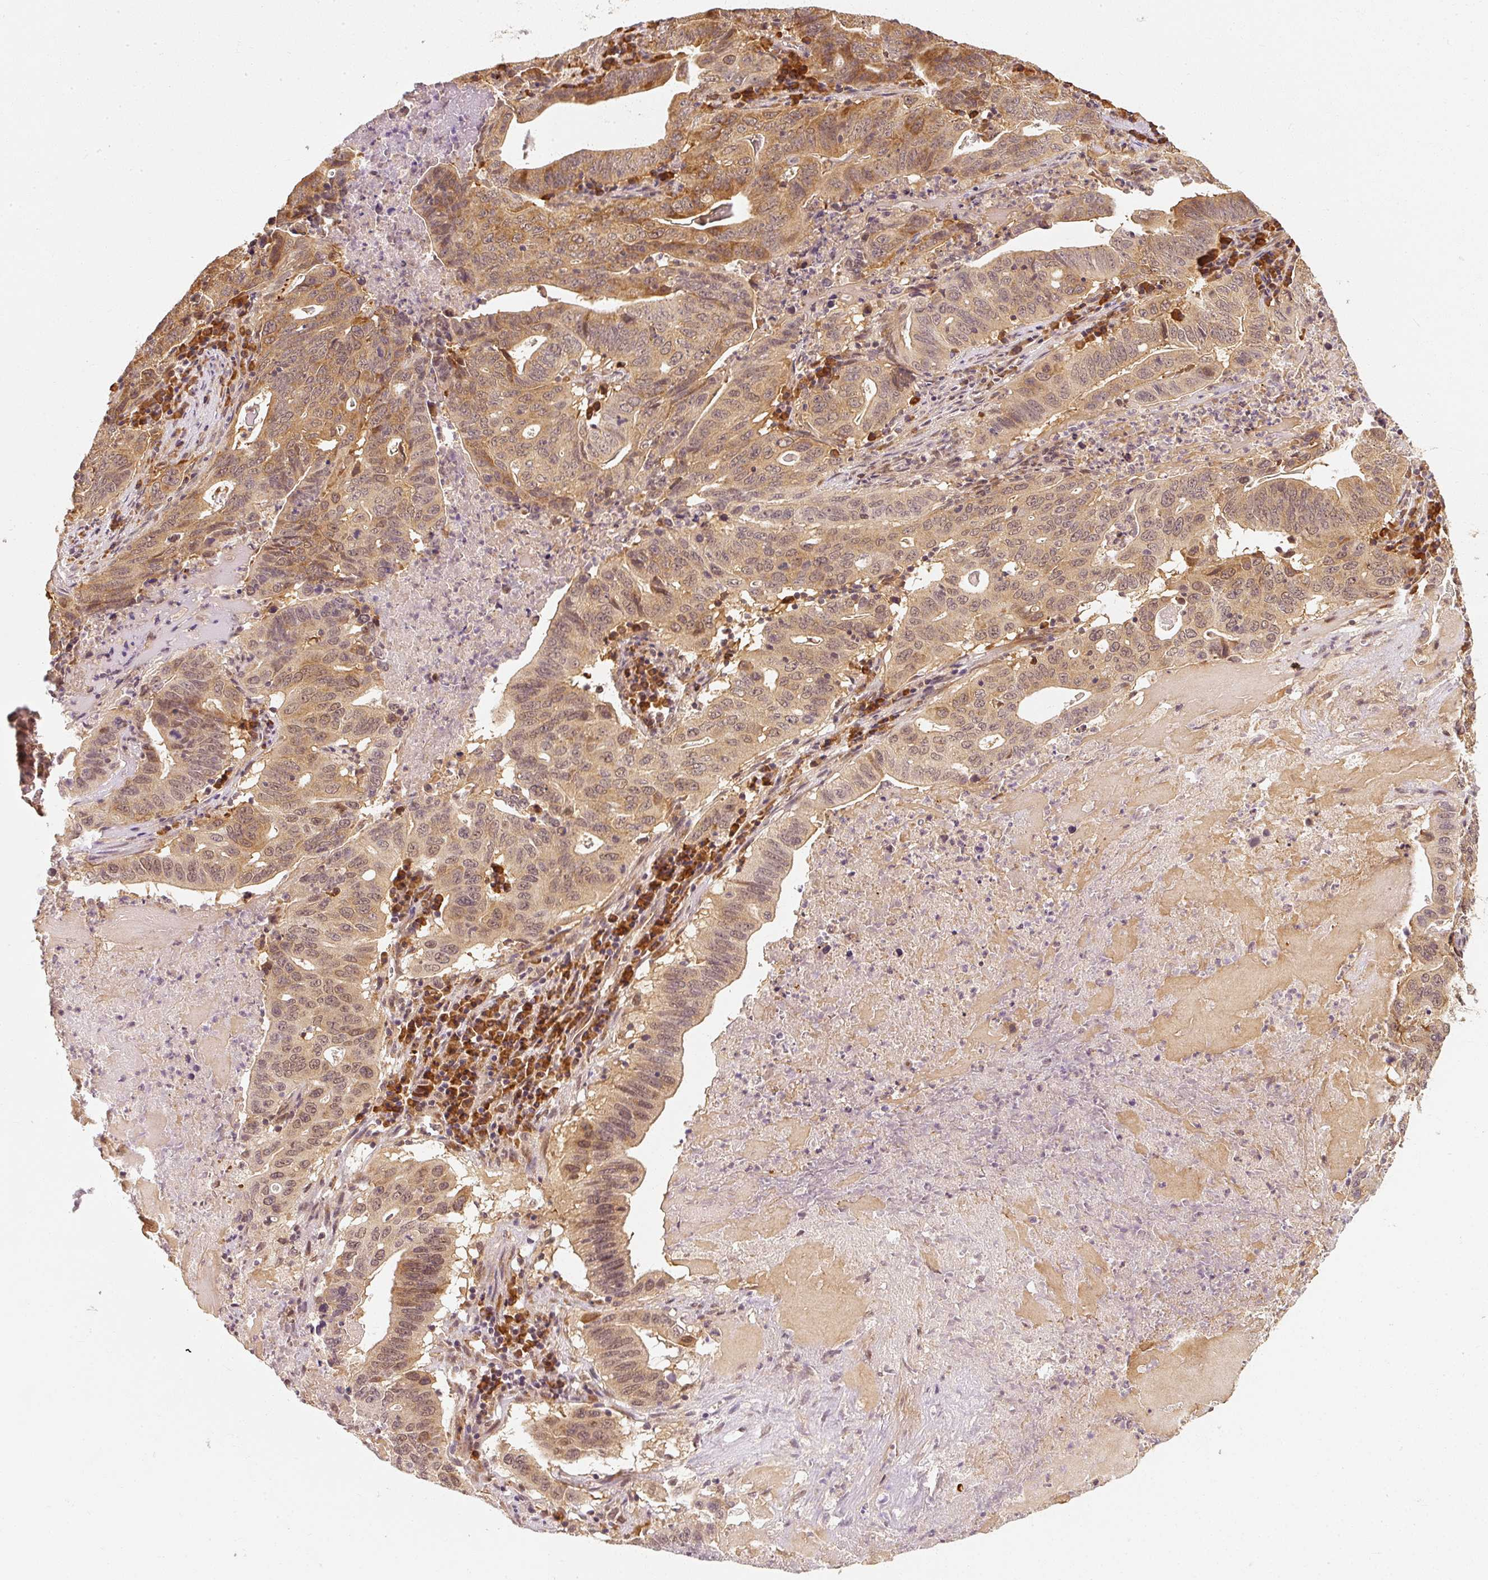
{"staining": {"intensity": "moderate", "quantity": ">75%", "location": "cytoplasmic/membranous"}, "tissue": "lung cancer", "cell_type": "Tumor cells", "image_type": "cancer", "snomed": [{"axis": "morphology", "description": "Adenocarcinoma, NOS"}, {"axis": "topography", "description": "Lung"}], "caption": "A histopathology image showing moderate cytoplasmic/membranous expression in about >75% of tumor cells in lung cancer (adenocarcinoma), as visualized by brown immunohistochemical staining.", "gene": "EEF1A2", "patient": {"sex": "female", "age": 60}}